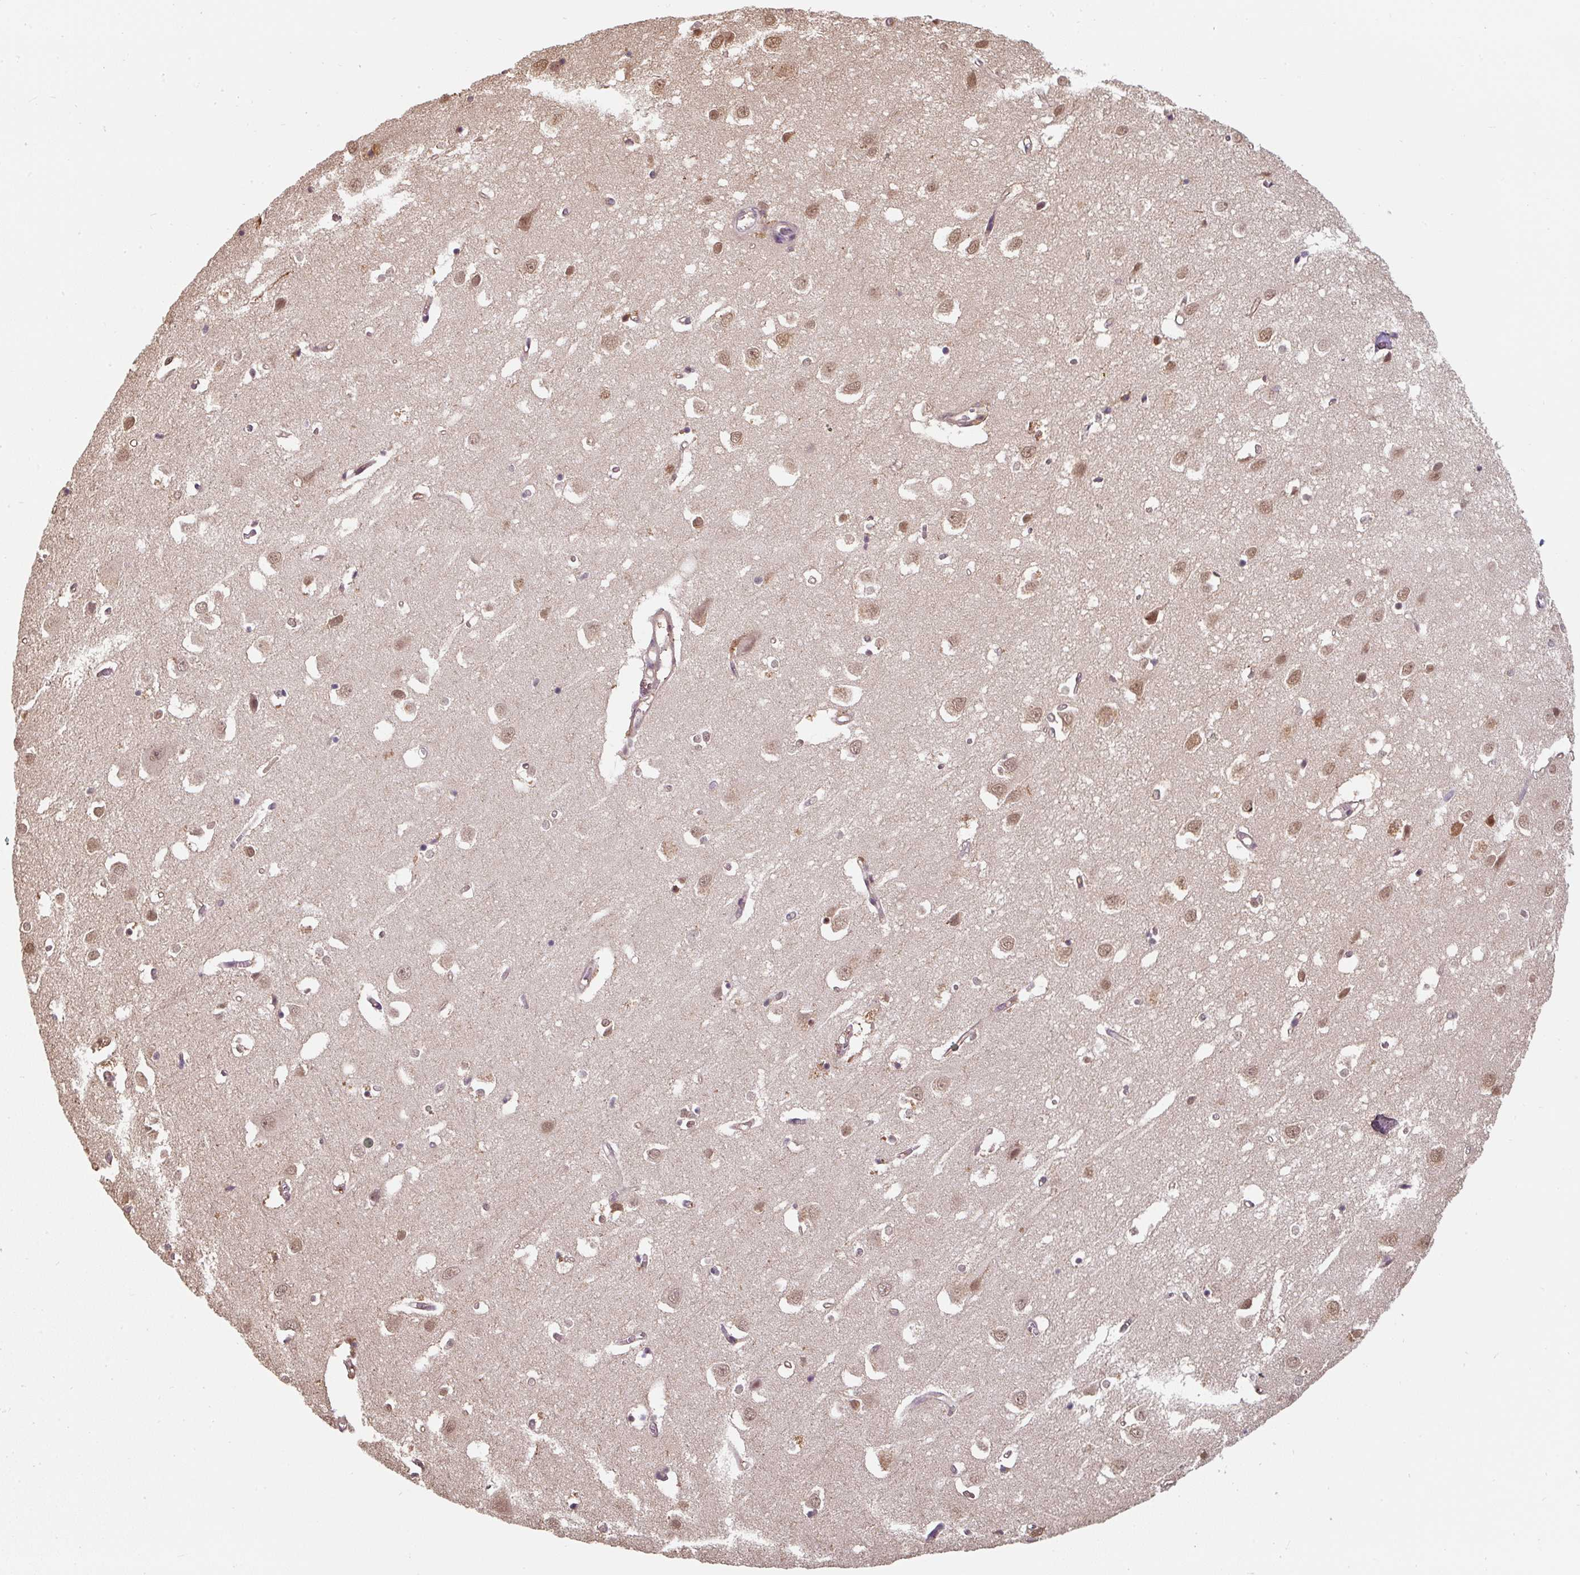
{"staining": {"intensity": "weak", "quantity": "25%-75%", "location": "nuclear"}, "tissue": "cerebral cortex", "cell_type": "Endothelial cells", "image_type": "normal", "snomed": [{"axis": "morphology", "description": "Normal tissue, NOS"}, {"axis": "topography", "description": "Cerebral cortex"}], "caption": "Immunohistochemical staining of unremarkable cerebral cortex demonstrates low levels of weak nuclear expression in approximately 25%-75% of endothelial cells. Using DAB (brown) and hematoxylin (blue) stains, captured at high magnification using brightfield microscopy.", "gene": "ST13", "patient": {"sex": "male", "age": 70}}